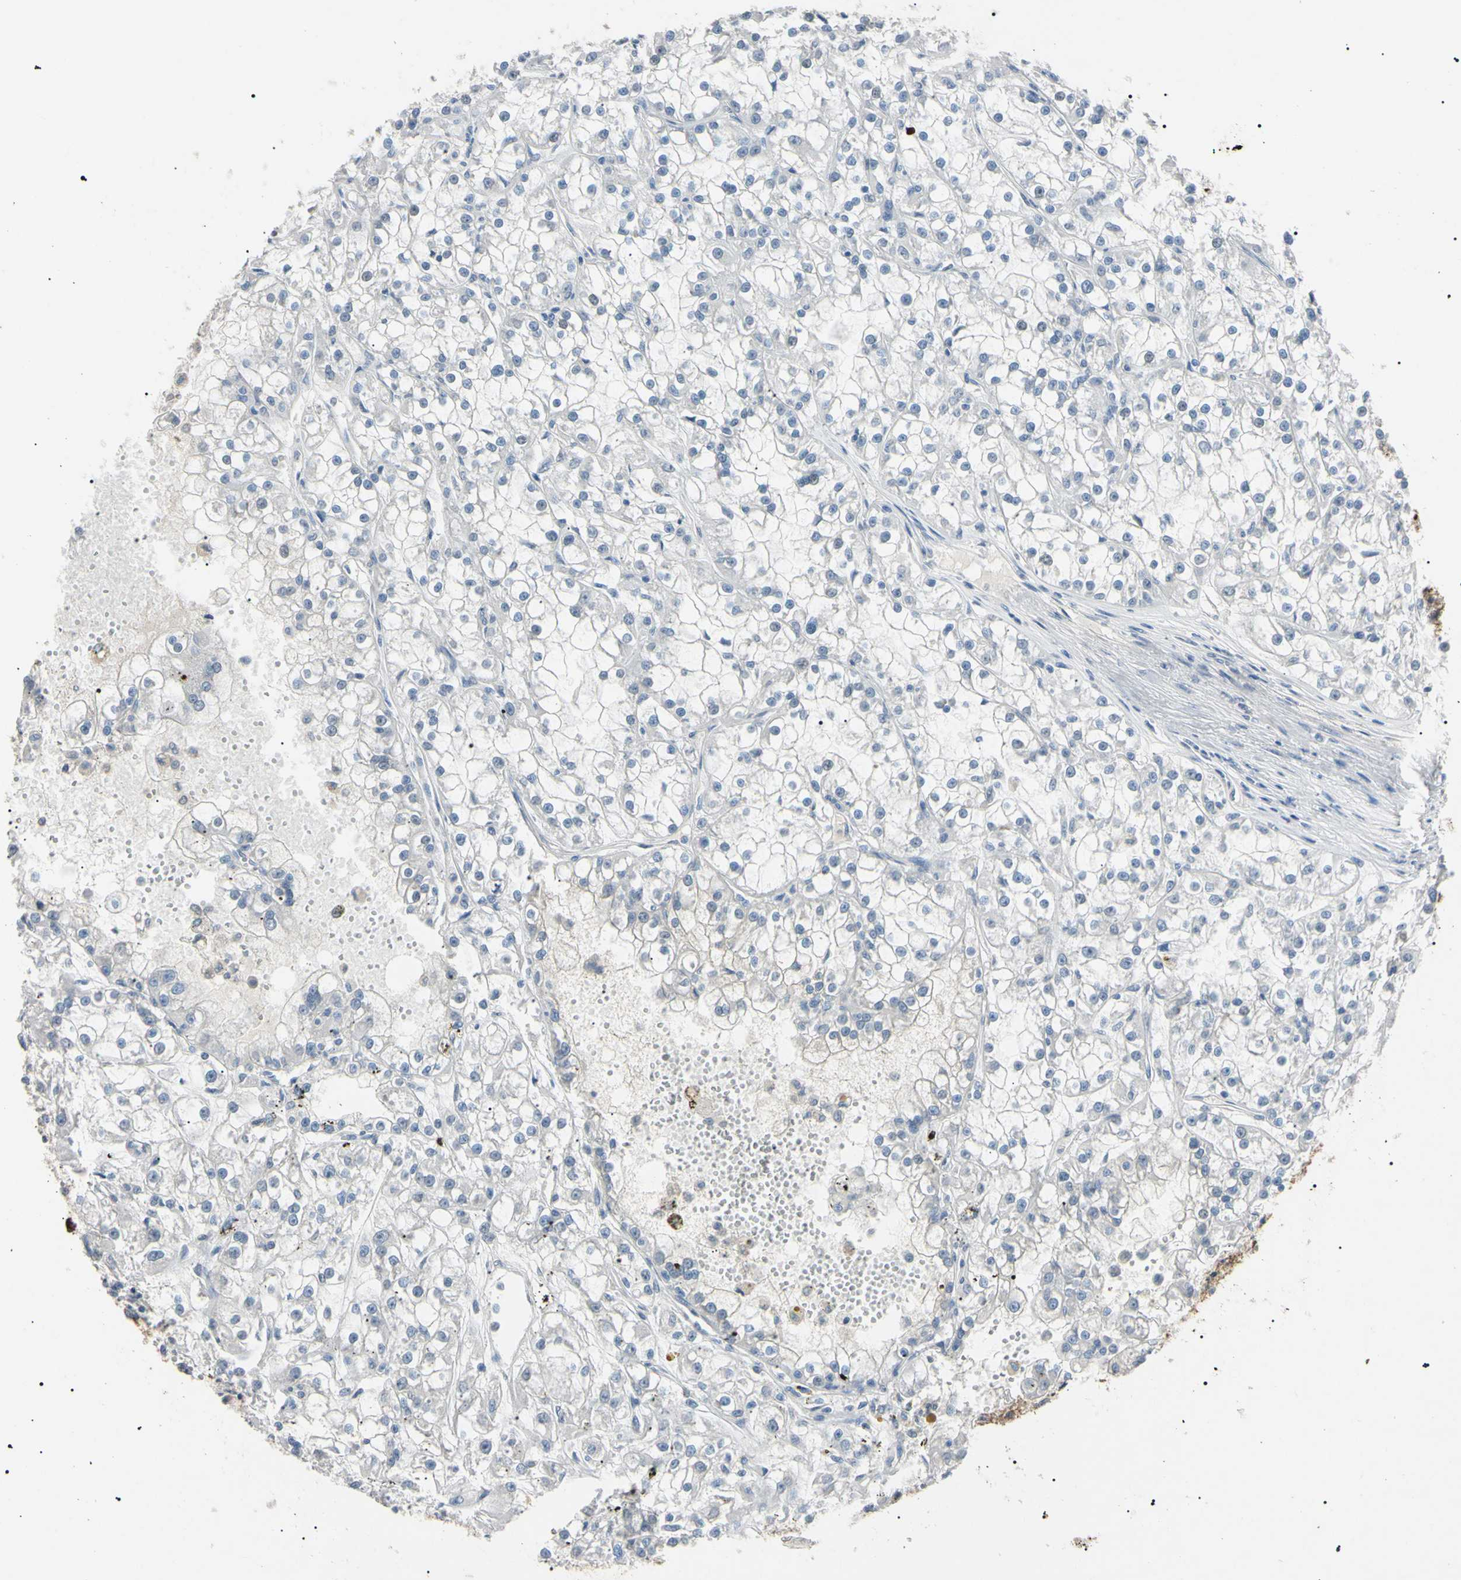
{"staining": {"intensity": "negative", "quantity": "none", "location": "none"}, "tissue": "renal cancer", "cell_type": "Tumor cells", "image_type": "cancer", "snomed": [{"axis": "morphology", "description": "Adenocarcinoma, NOS"}, {"axis": "topography", "description": "Kidney"}], "caption": "This is a image of immunohistochemistry (IHC) staining of renal cancer, which shows no positivity in tumor cells.", "gene": "CGB3", "patient": {"sex": "female", "age": 52}}